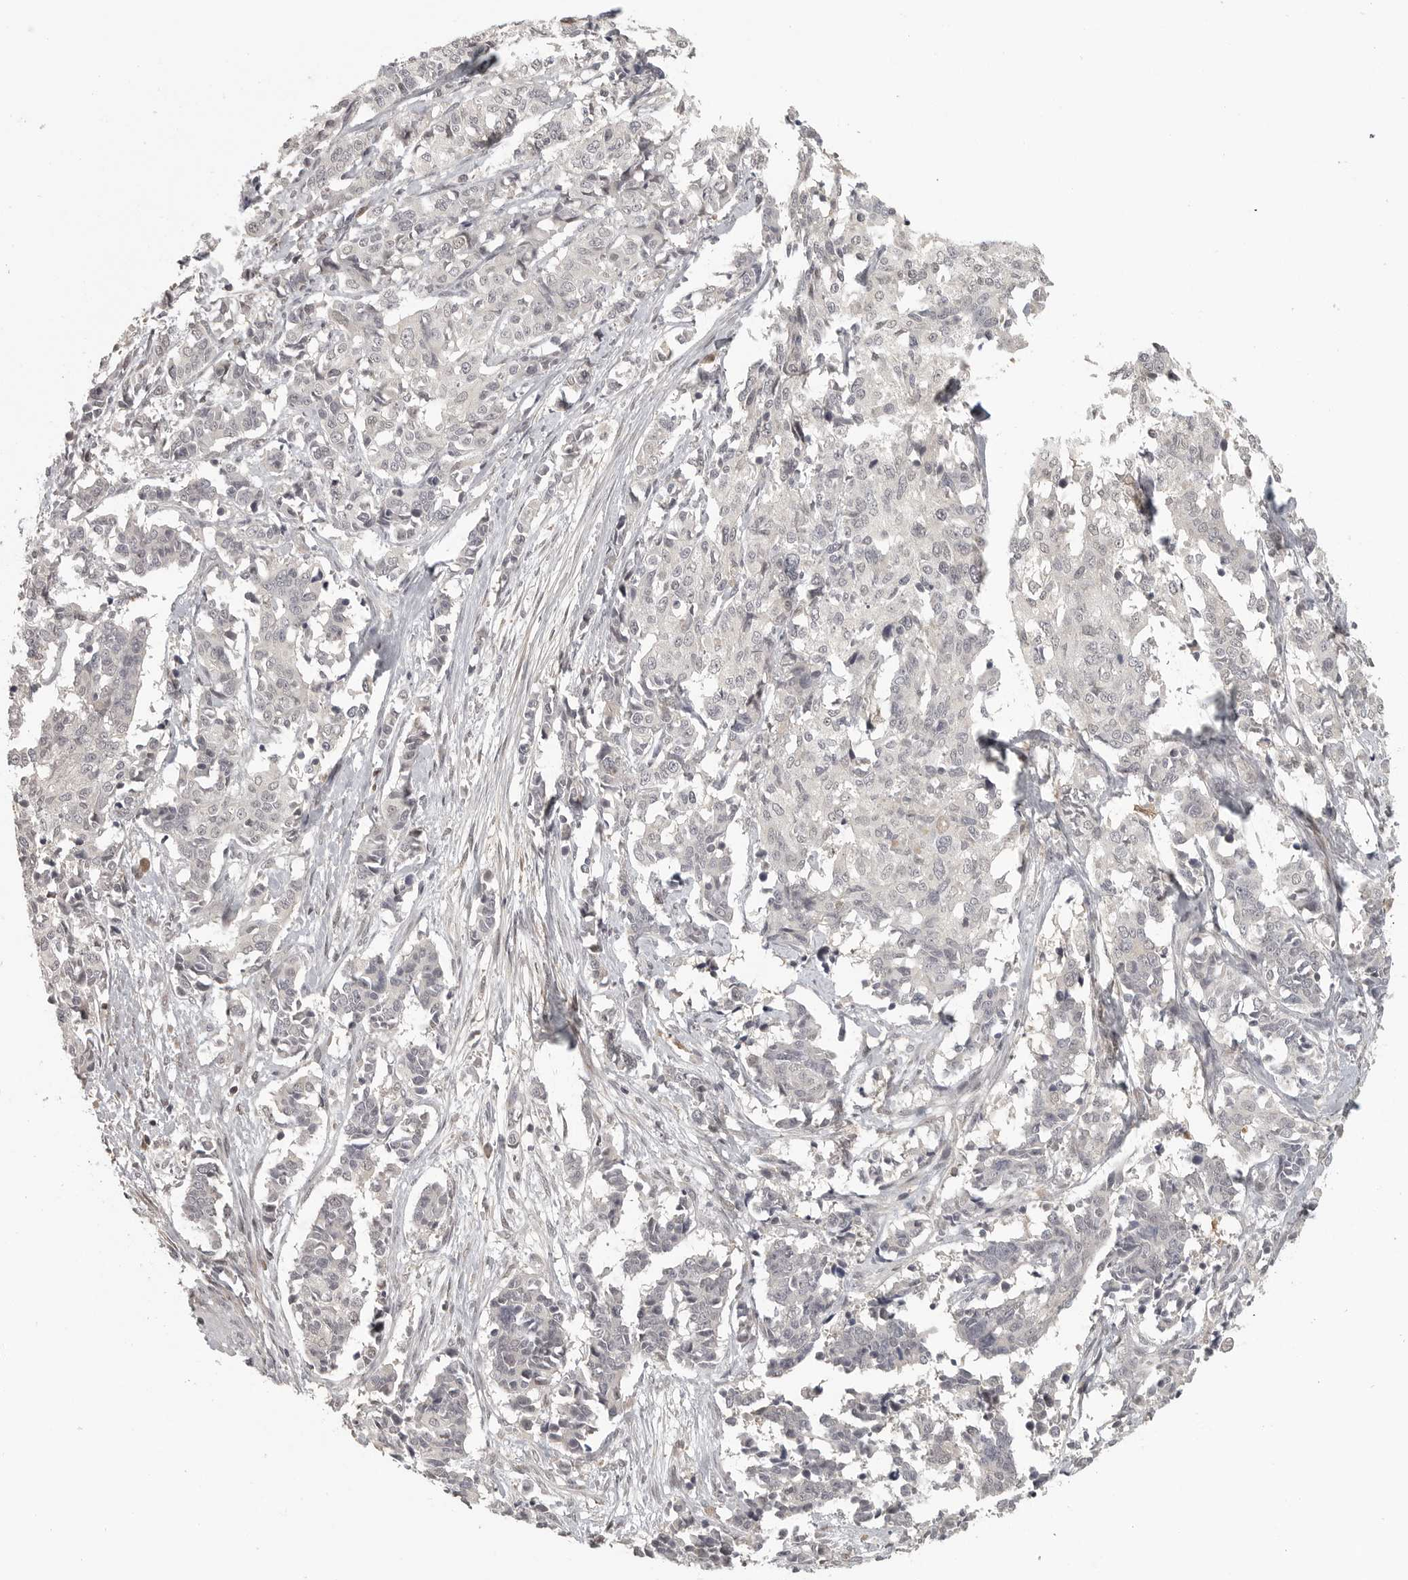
{"staining": {"intensity": "negative", "quantity": "none", "location": "none"}, "tissue": "cervical cancer", "cell_type": "Tumor cells", "image_type": "cancer", "snomed": [{"axis": "morphology", "description": "Normal tissue, NOS"}, {"axis": "morphology", "description": "Squamous cell carcinoma, NOS"}, {"axis": "topography", "description": "Cervix"}], "caption": "Squamous cell carcinoma (cervical) was stained to show a protein in brown. There is no significant staining in tumor cells.", "gene": "UROD", "patient": {"sex": "female", "age": 35}}